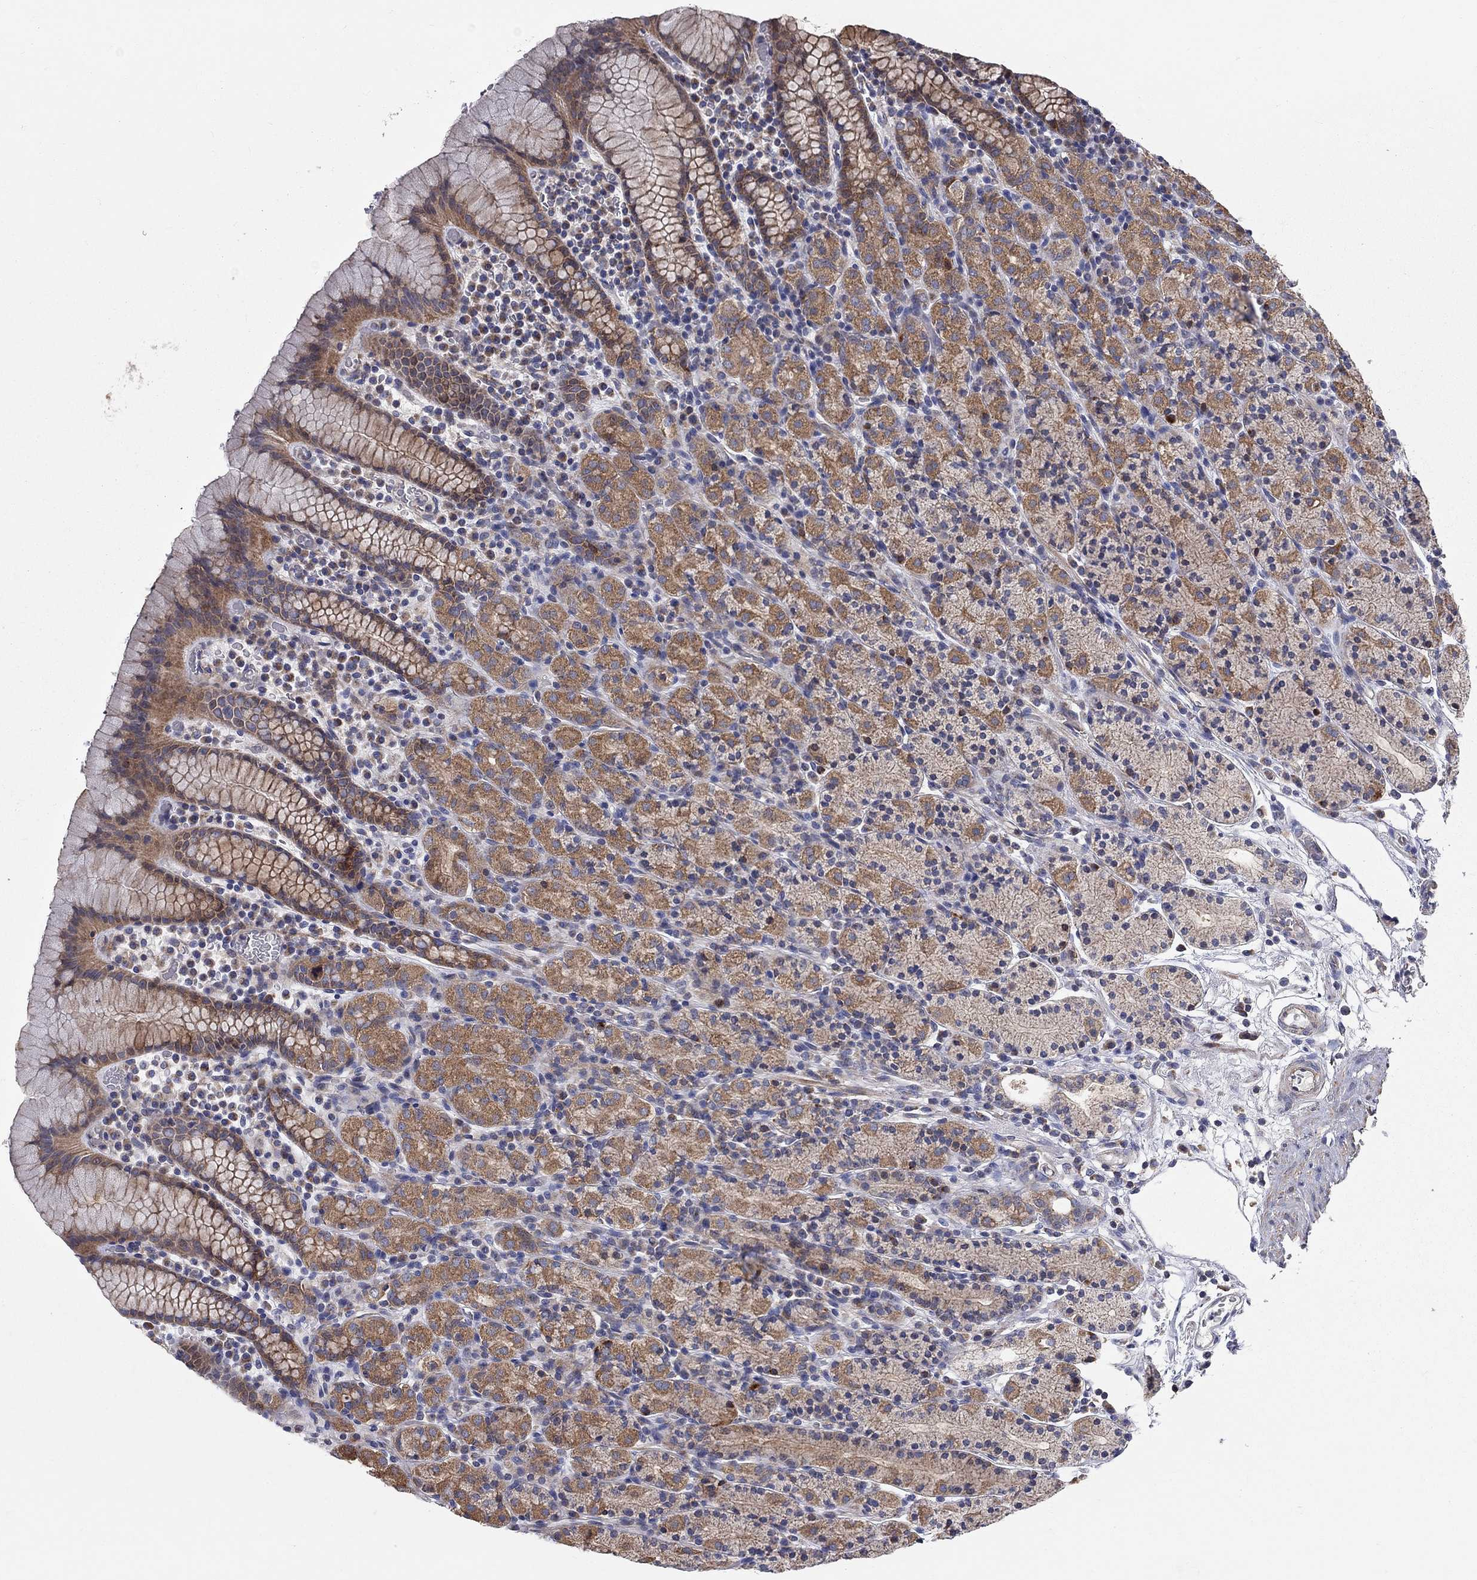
{"staining": {"intensity": "strong", "quantity": "25%-75%", "location": "cytoplasmic/membranous"}, "tissue": "stomach", "cell_type": "Glandular cells", "image_type": "normal", "snomed": [{"axis": "morphology", "description": "Normal tissue, NOS"}, {"axis": "topography", "description": "Stomach, upper"}, {"axis": "topography", "description": "Stomach"}], "caption": "High-magnification brightfield microscopy of unremarkable stomach stained with DAB (3,3'-diaminobenzidine) (brown) and counterstained with hematoxylin (blue). glandular cells exhibit strong cytoplasmic/membranous staining is identified in approximately25%-75% of cells.", "gene": "KANSL1L", "patient": {"sex": "male", "age": 62}}